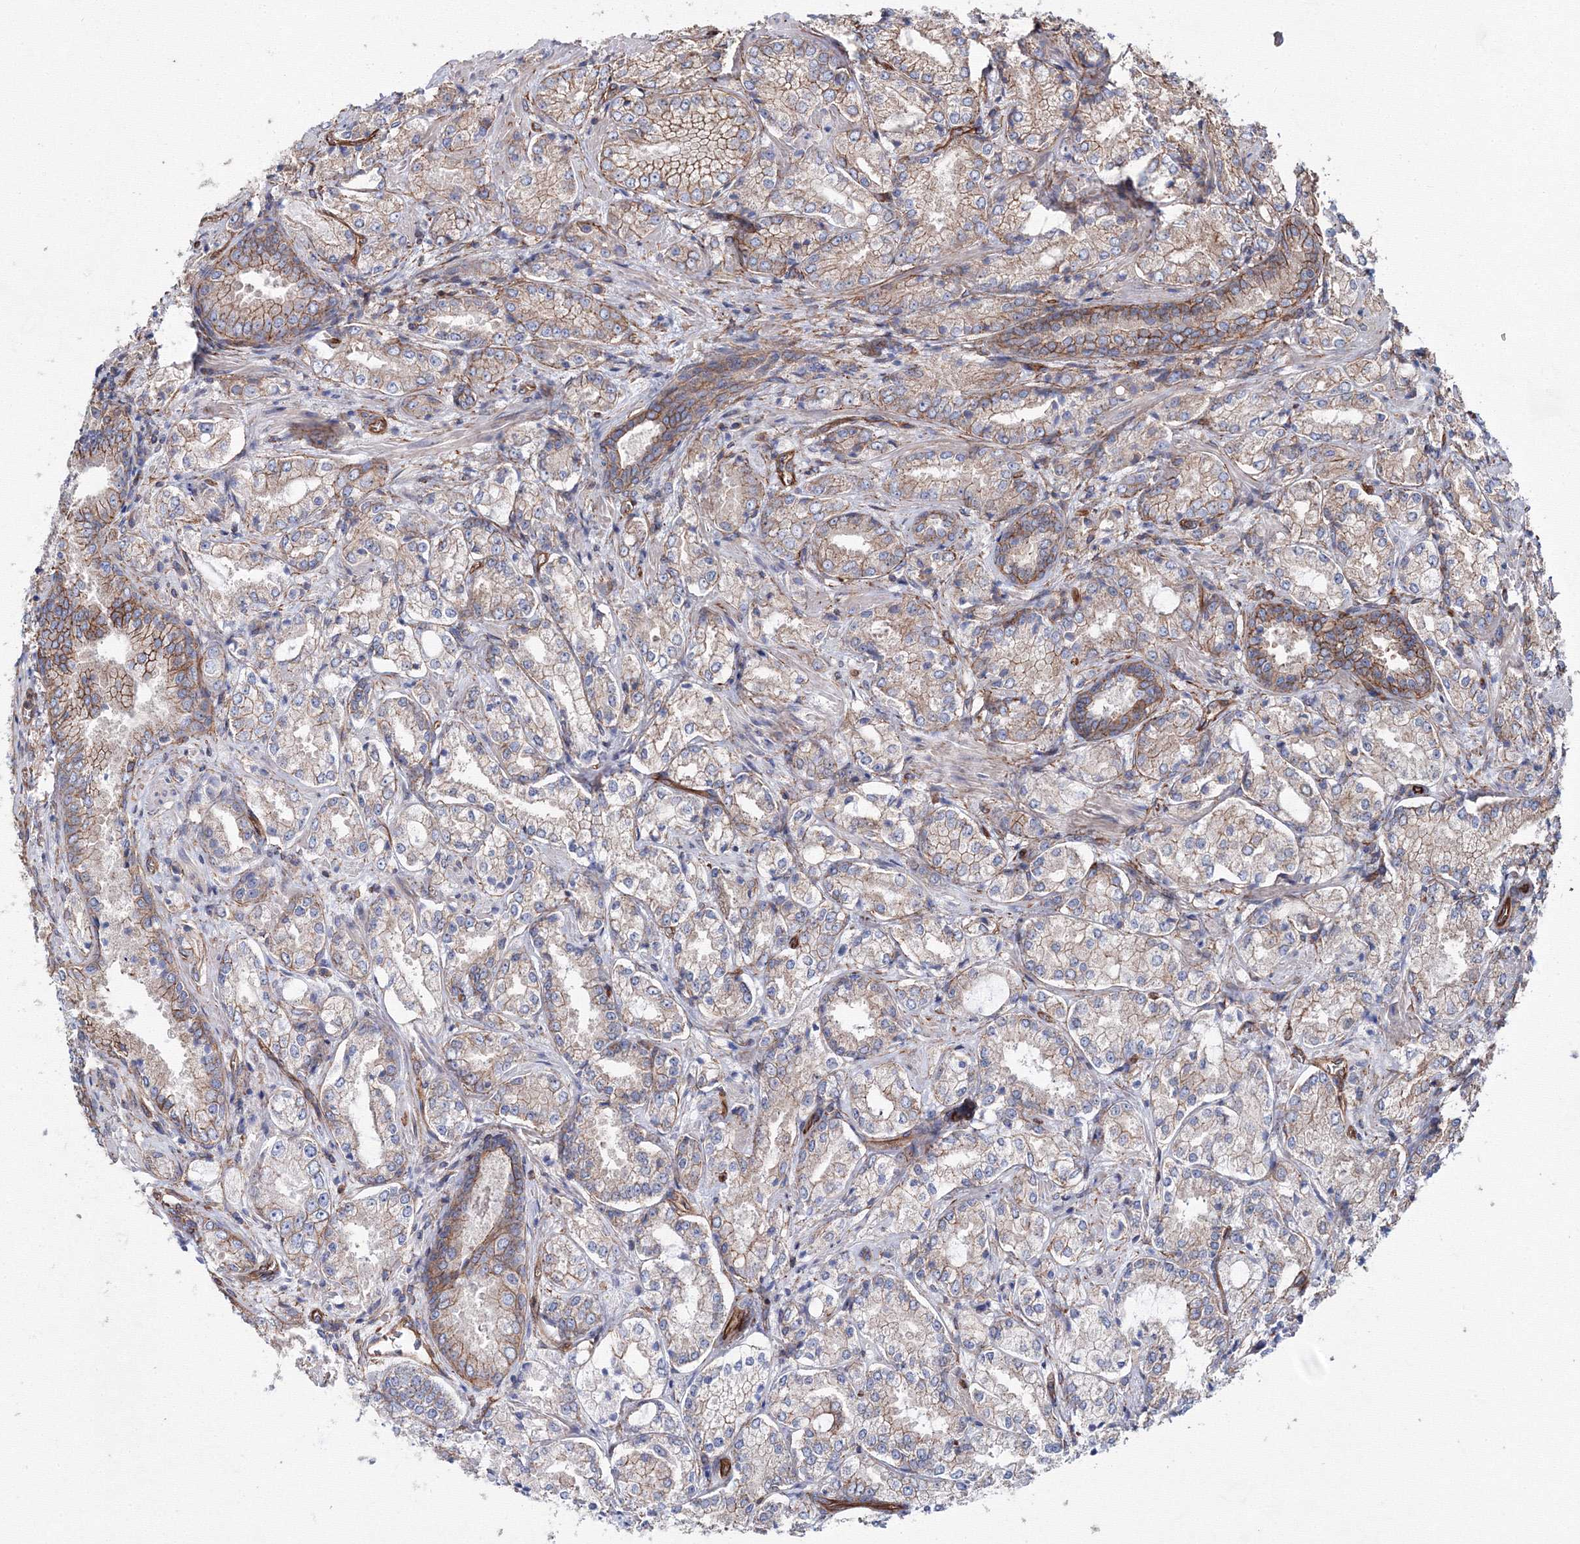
{"staining": {"intensity": "moderate", "quantity": "25%-75%", "location": "cytoplasmic/membranous"}, "tissue": "prostate cancer", "cell_type": "Tumor cells", "image_type": "cancer", "snomed": [{"axis": "morphology", "description": "Adenocarcinoma, Low grade"}, {"axis": "topography", "description": "Prostate"}], "caption": "Protein expression analysis of human low-grade adenocarcinoma (prostate) reveals moderate cytoplasmic/membranous positivity in approximately 25%-75% of tumor cells.", "gene": "ANKRD37", "patient": {"sex": "male", "age": 74}}